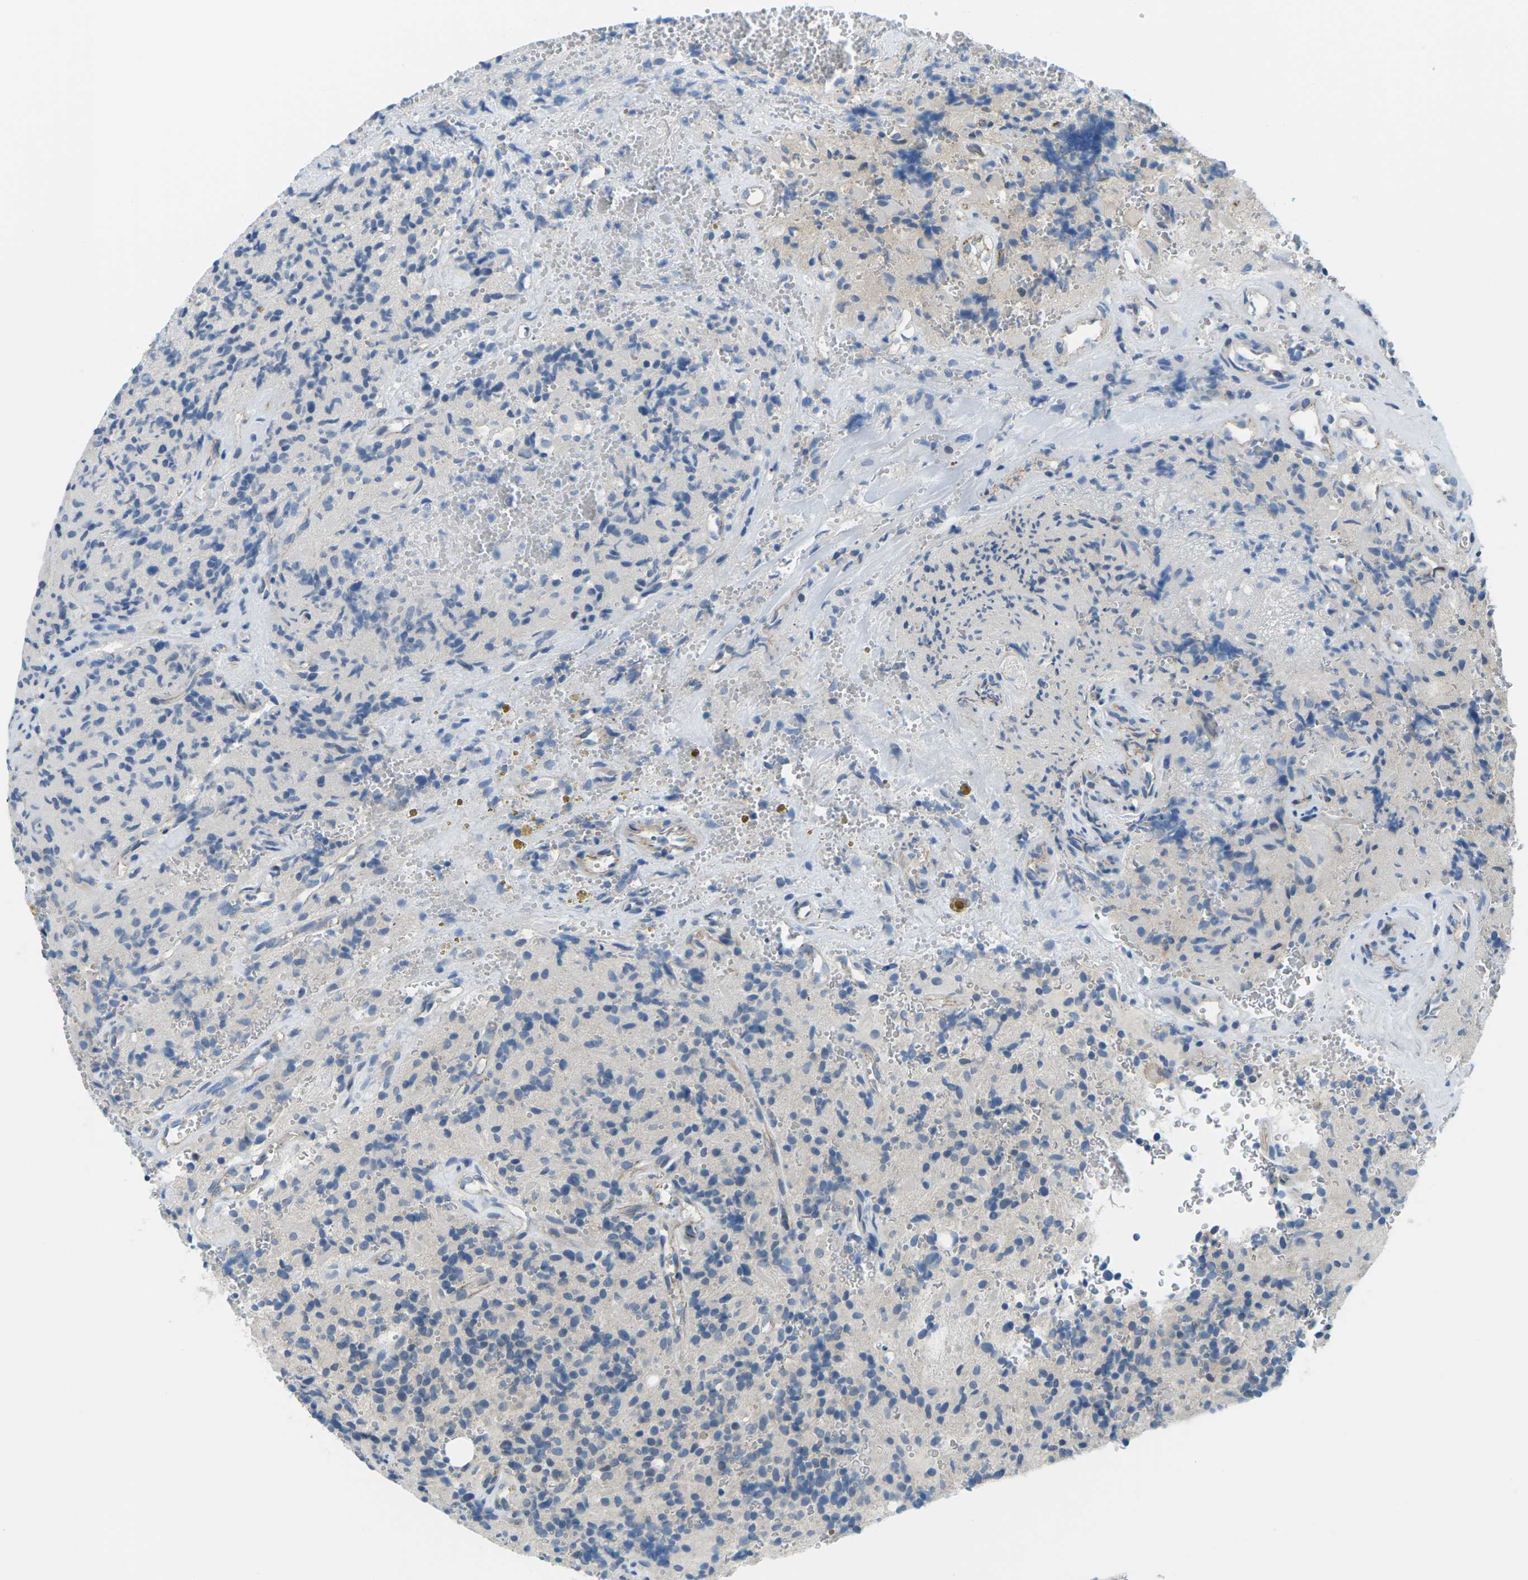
{"staining": {"intensity": "negative", "quantity": "none", "location": "none"}, "tissue": "glioma", "cell_type": "Tumor cells", "image_type": "cancer", "snomed": [{"axis": "morphology", "description": "Glioma, malignant, High grade"}, {"axis": "topography", "description": "Brain"}], "caption": "This is a photomicrograph of immunohistochemistry (IHC) staining of glioma, which shows no positivity in tumor cells.", "gene": "CTNND1", "patient": {"sex": "male", "age": 71}}